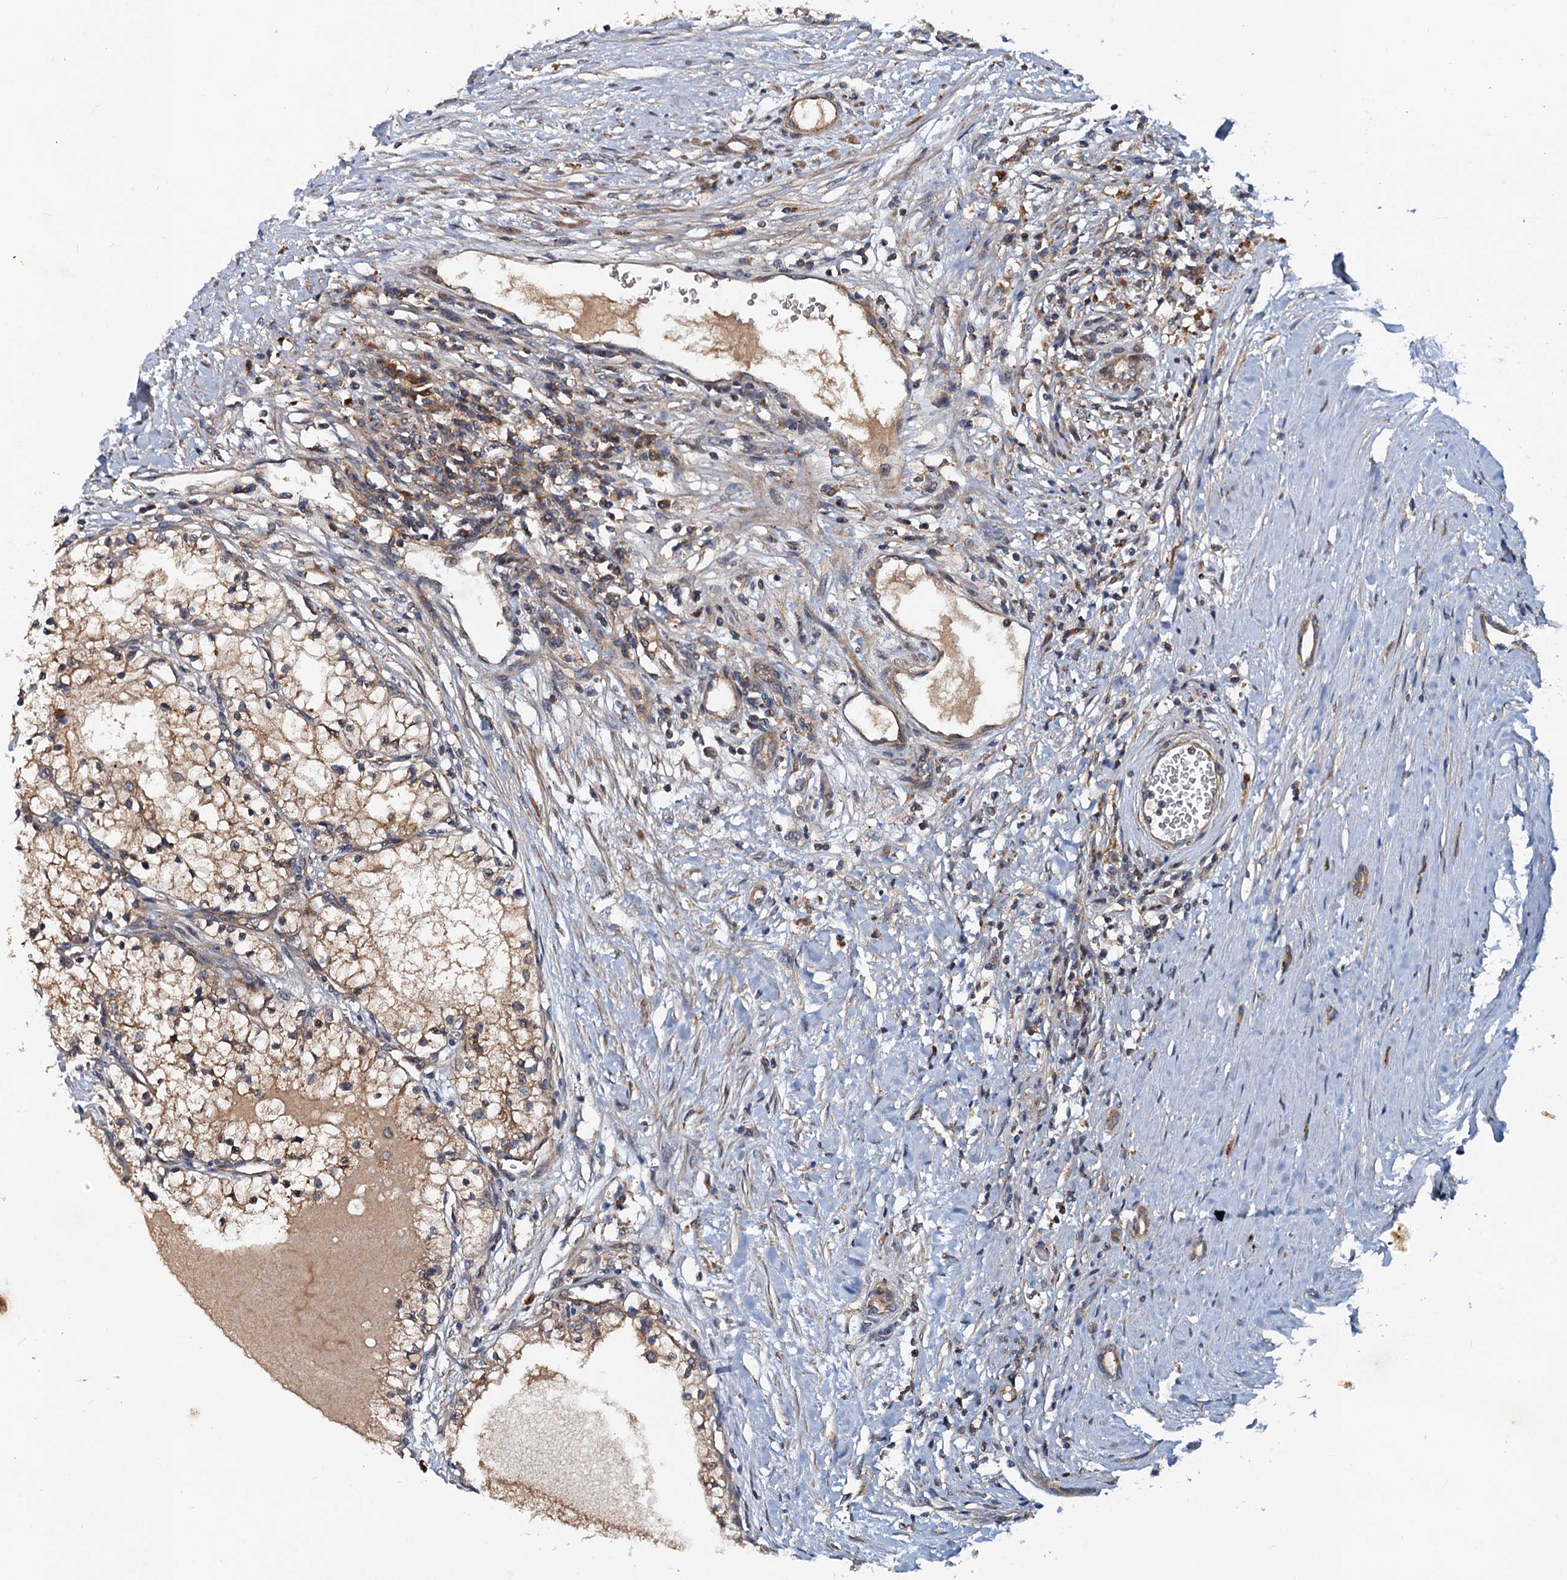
{"staining": {"intensity": "moderate", "quantity": ">75%", "location": "cytoplasmic/membranous"}, "tissue": "renal cancer", "cell_type": "Tumor cells", "image_type": "cancer", "snomed": [{"axis": "morphology", "description": "Normal tissue, NOS"}, {"axis": "morphology", "description": "Adenocarcinoma, NOS"}, {"axis": "topography", "description": "Kidney"}], "caption": "Adenocarcinoma (renal) tissue demonstrates moderate cytoplasmic/membranous staining in about >75% of tumor cells, visualized by immunohistochemistry. (IHC, brightfield microscopy, high magnification).", "gene": "EFL1", "patient": {"sex": "male", "age": 68}}